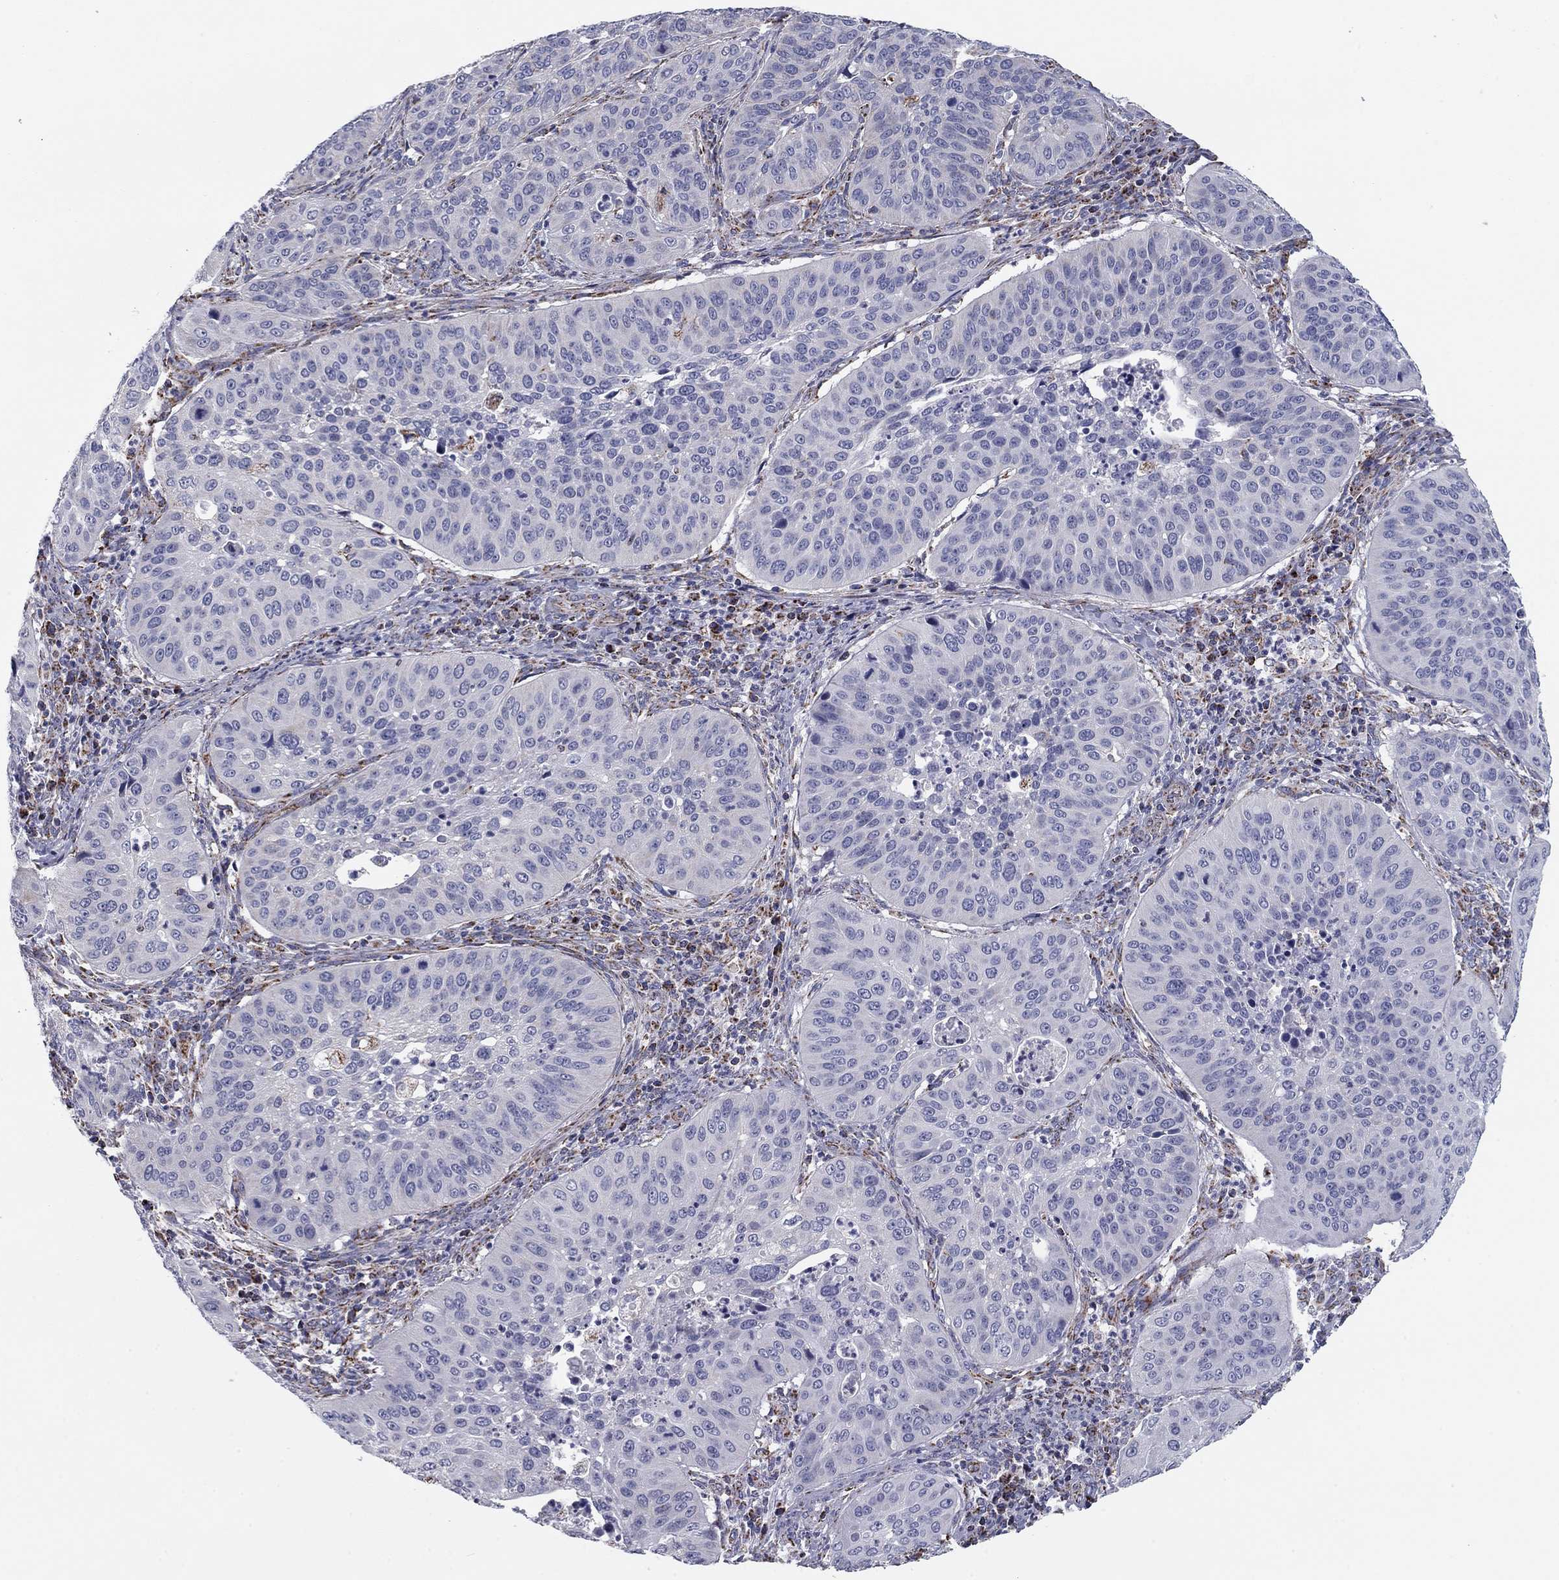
{"staining": {"intensity": "negative", "quantity": "none", "location": "none"}, "tissue": "cervical cancer", "cell_type": "Tumor cells", "image_type": "cancer", "snomed": [{"axis": "morphology", "description": "Normal tissue, NOS"}, {"axis": "morphology", "description": "Squamous cell carcinoma, NOS"}, {"axis": "topography", "description": "Cervix"}], "caption": "IHC photomicrograph of neoplastic tissue: human cervical squamous cell carcinoma stained with DAB exhibits no significant protein expression in tumor cells.", "gene": "NDUFV1", "patient": {"sex": "female", "age": 39}}